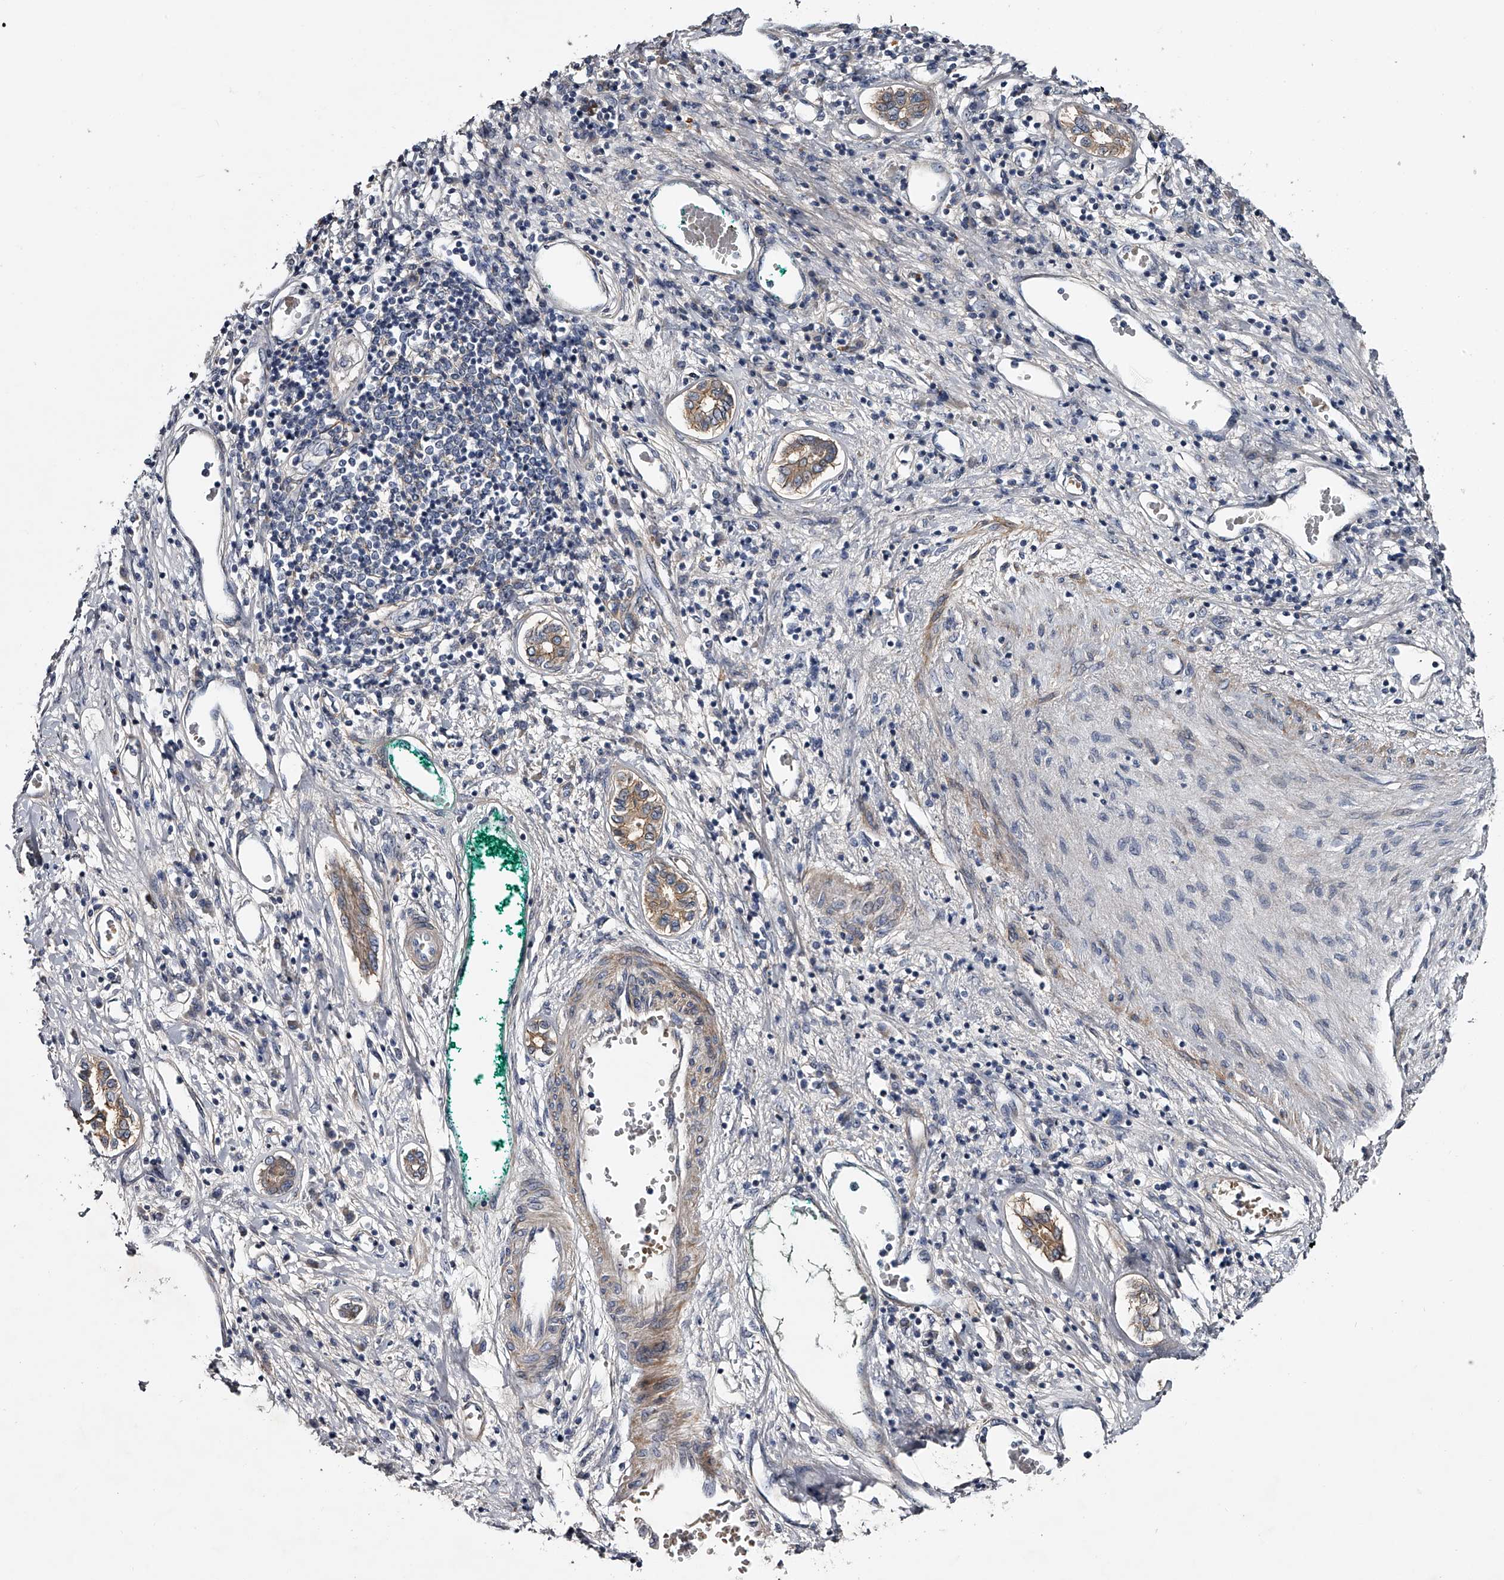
{"staining": {"intensity": "weak", "quantity": ">75%", "location": "cytoplasmic/membranous"}, "tissue": "liver cancer", "cell_type": "Tumor cells", "image_type": "cancer", "snomed": [{"axis": "morphology", "description": "Carcinoma, Hepatocellular, NOS"}, {"axis": "topography", "description": "Liver"}], "caption": "Weak cytoplasmic/membranous expression is present in approximately >75% of tumor cells in liver cancer (hepatocellular carcinoma). (Brightfield microscopy of DAB IHC at high magnification).", "gene": "MDN1", "patient": {"sex": "male", "age": 65}}